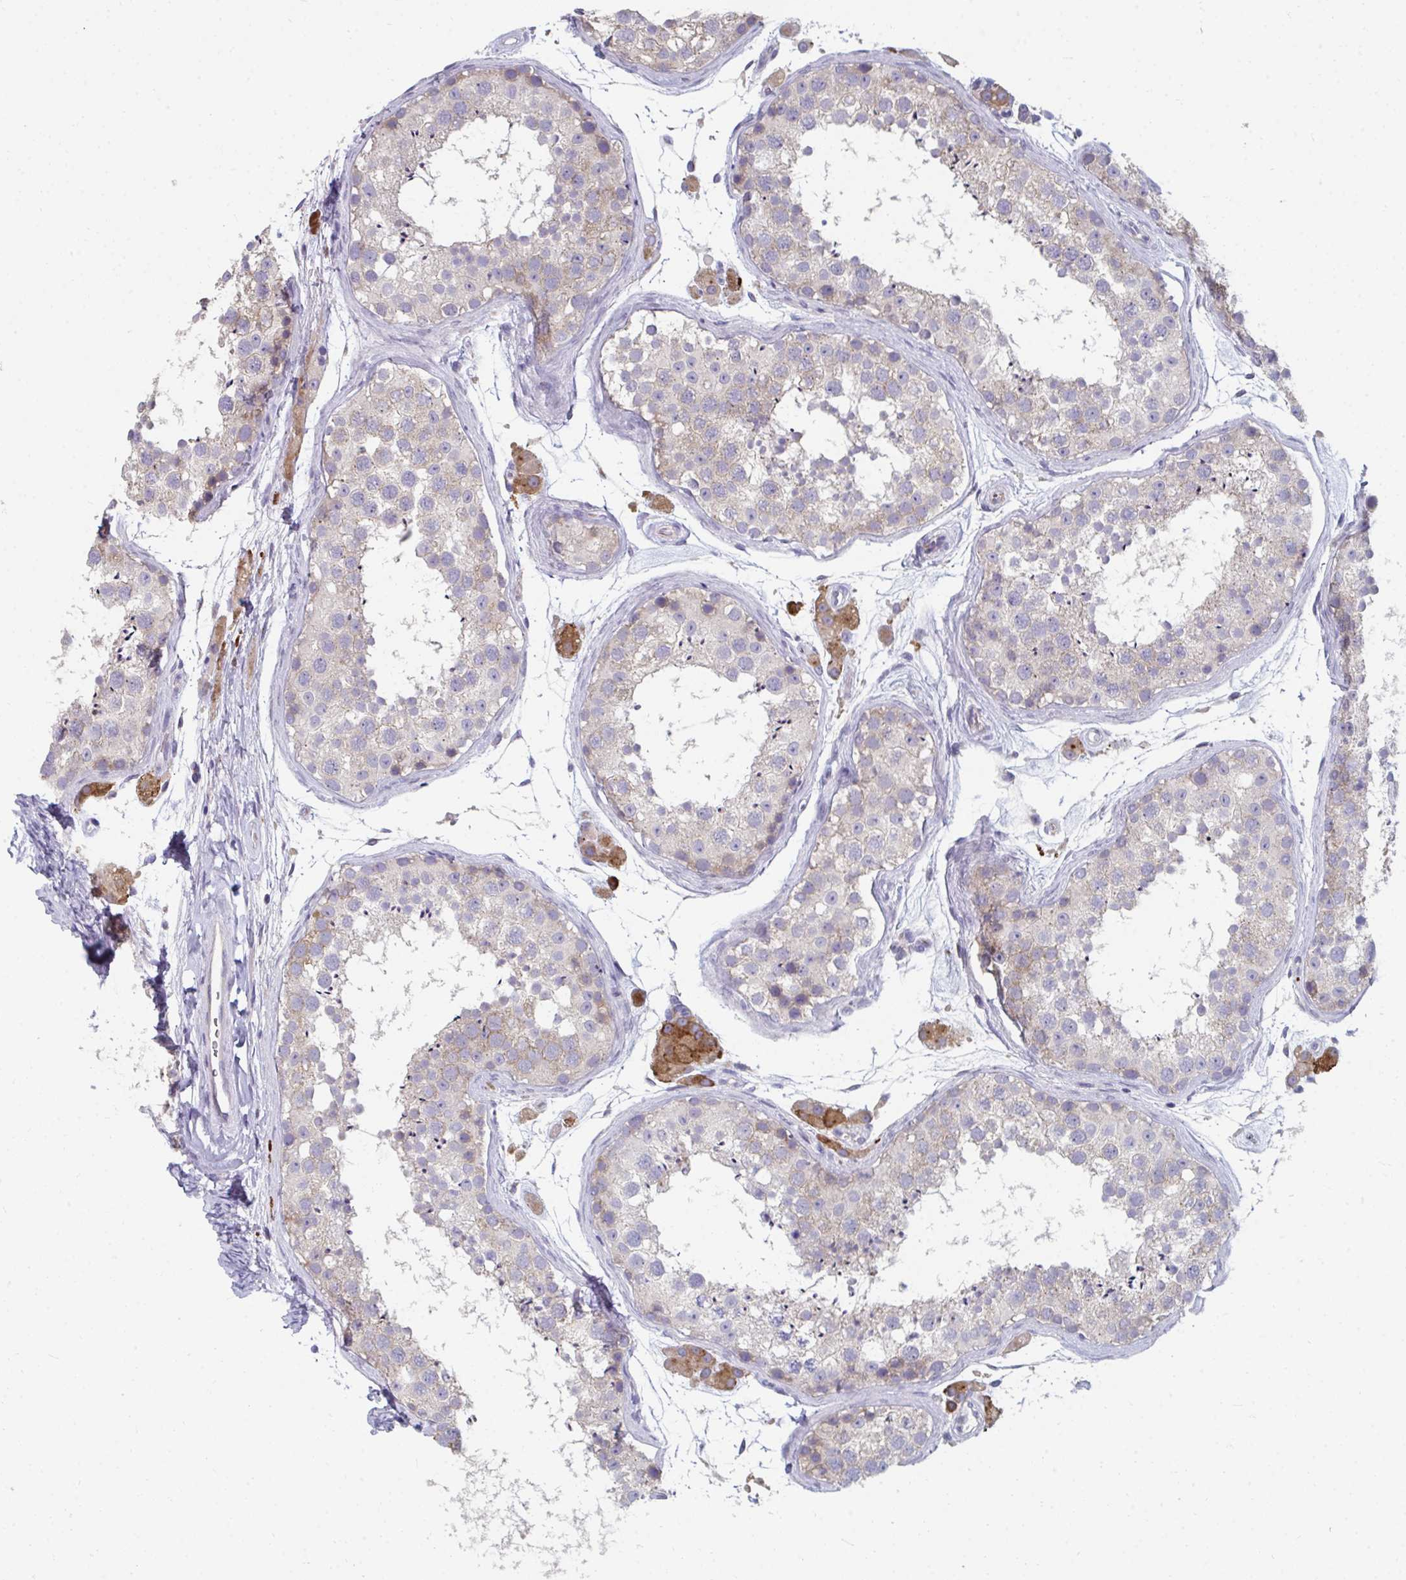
{"staining": {"intensity": "weak", "quantity": "<25%", "location": "cytoplasmic/membranous"}, "tissue": "testis", "cell_type": "Cells in seminiferous ducts", "image_type": "normal", "snomed": [{"axis": "morphology", "description": "Normal tissue, NOS"}, {"axis": "topography", "description": "Testis"}], "caption": "IHC image of normal testis: human testis stained with DAB shows no significant protein staining in cells in seminiferous ducts.", "gene": "EIF1AD", "patient": {"sex": "male", "age": 41}}